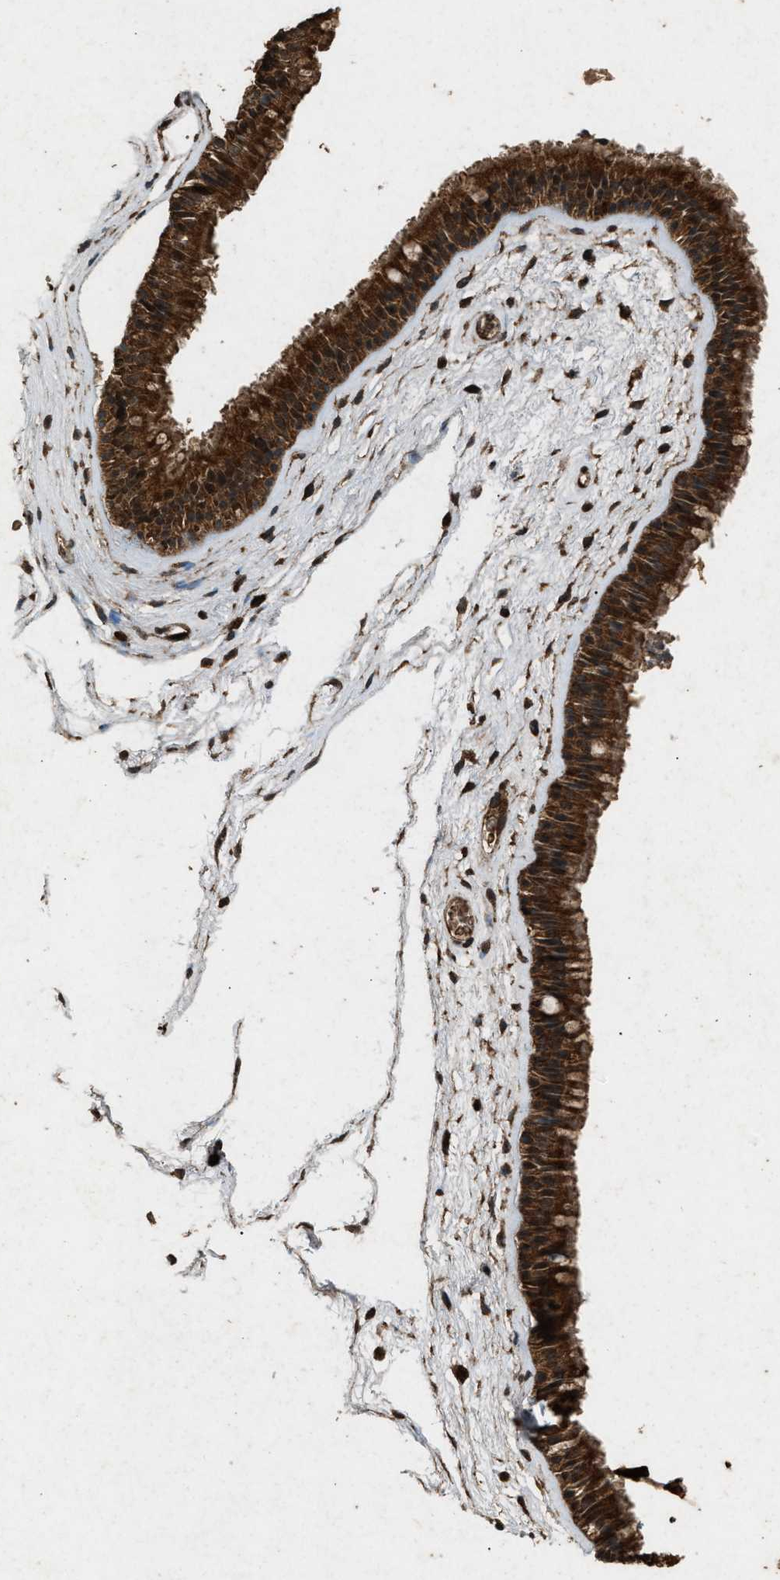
{"staining": {"intensity": "strong", "quantity": ">75%", "location": "cytoplasmic/membranous"}, "tissue": "nasopharynx", "cell_type": "Respiratory epithelial cells", "image_type": "normal", "snomed": [{"axis": "morphology", "description": "Normal tissue, NOS"}, {"axis": "morphology", "description": "Inflammation, NOS"}, {"axis": "topography", "description": "Nasopharynx"}], "caption": "Nasopharynx stained for a protein shows strong cytoplasmic/membranous positivity in respiratory epithelial cells.", "gene": "OAS1", "patient": {"sex": "male", "age": 48}}